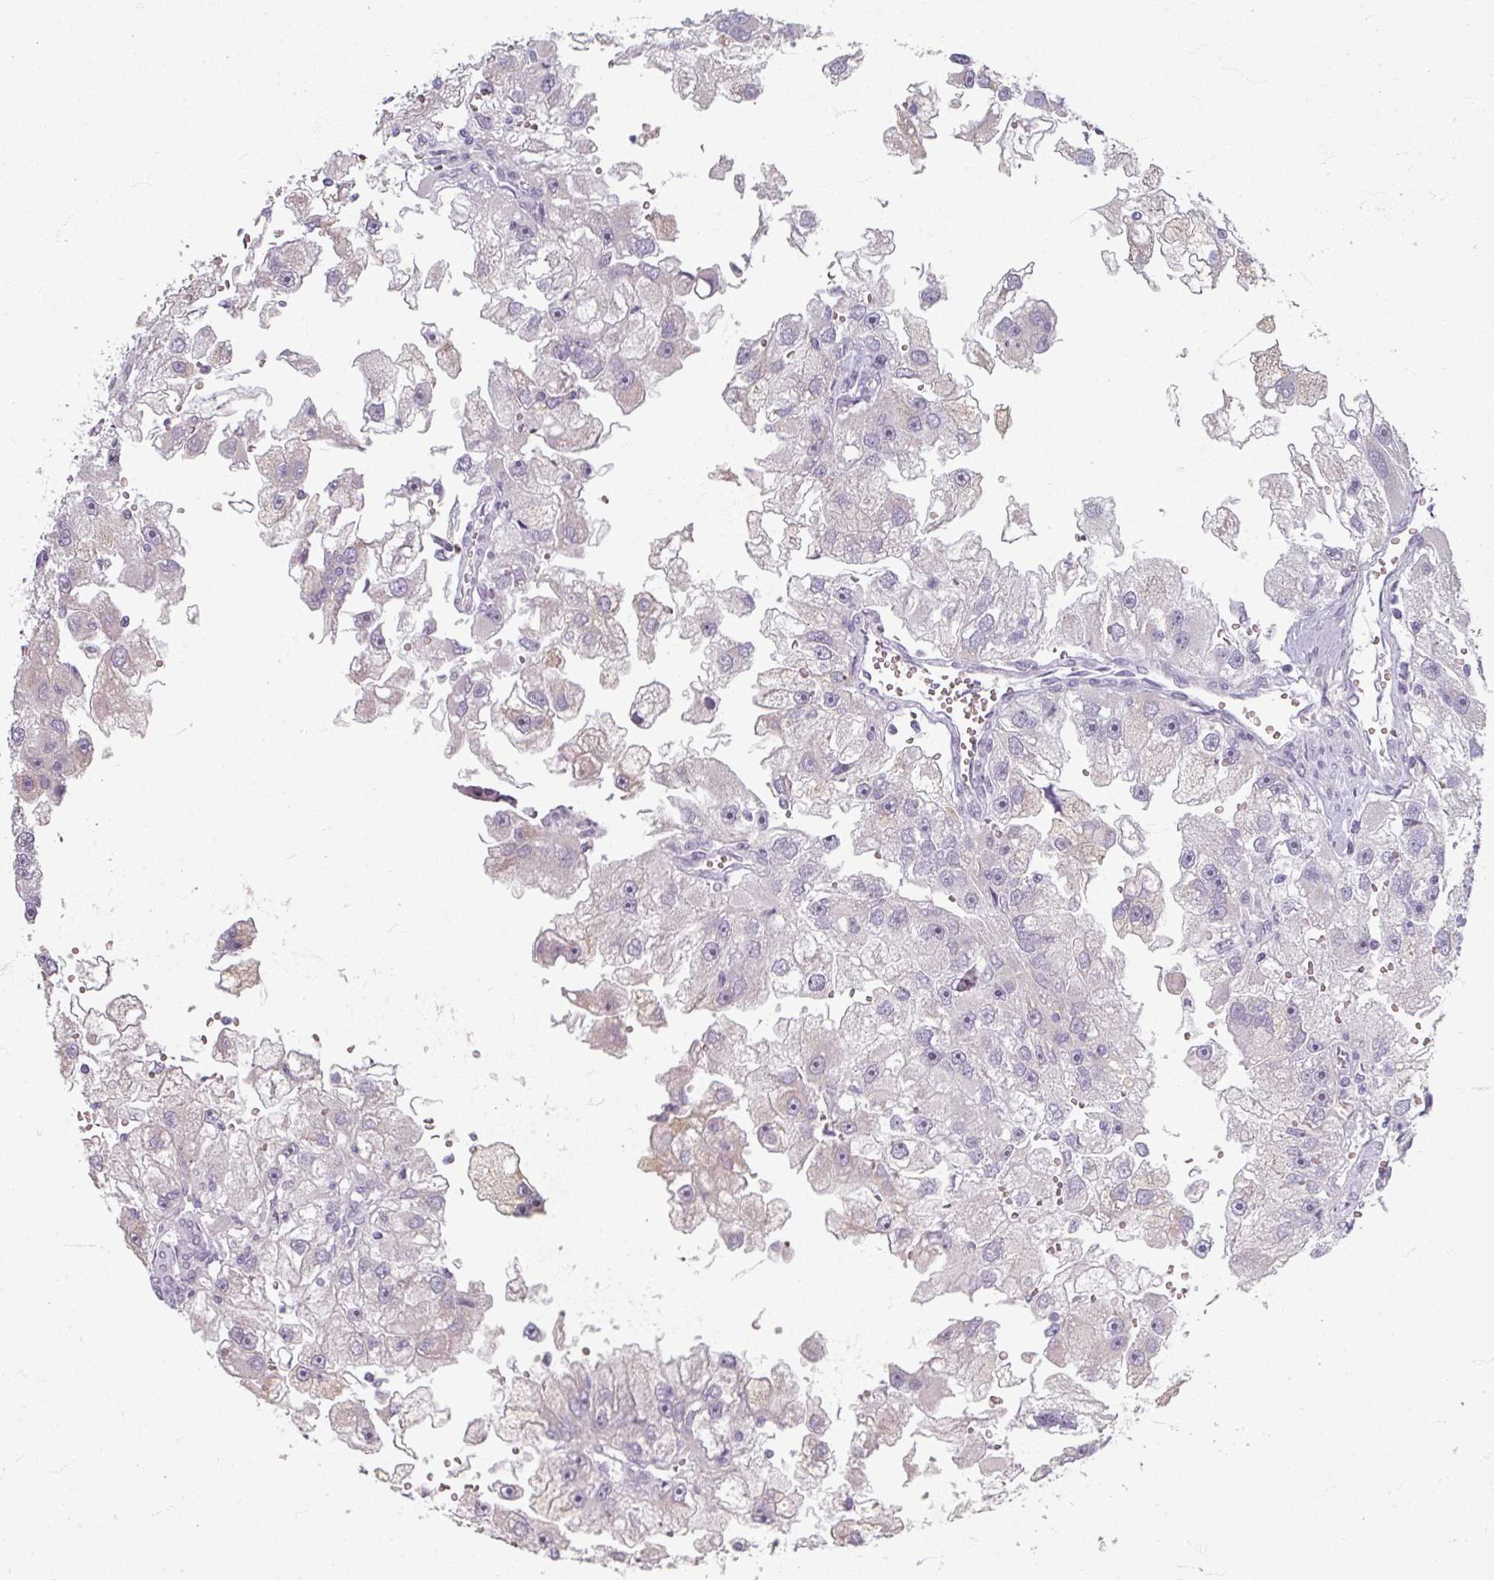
{"staining": {"intensity": "negative", "quantity": "none", "location": "none"}, "tissue": "renal cancer", "cell_type": "Tumor cells", "image_type": "cancer", "snomed": [{"axis": "morphology", "description": "Adenocarcinoma, NOS"}, {"axis": "topography", "description": "Kidney"}], "caption": "Immunohistochemical staining of human renal cancer exhibits no significant positivity in tumor cells.", "gene": "ZNF878", "patient": {"sex": "male", "age": 63}}